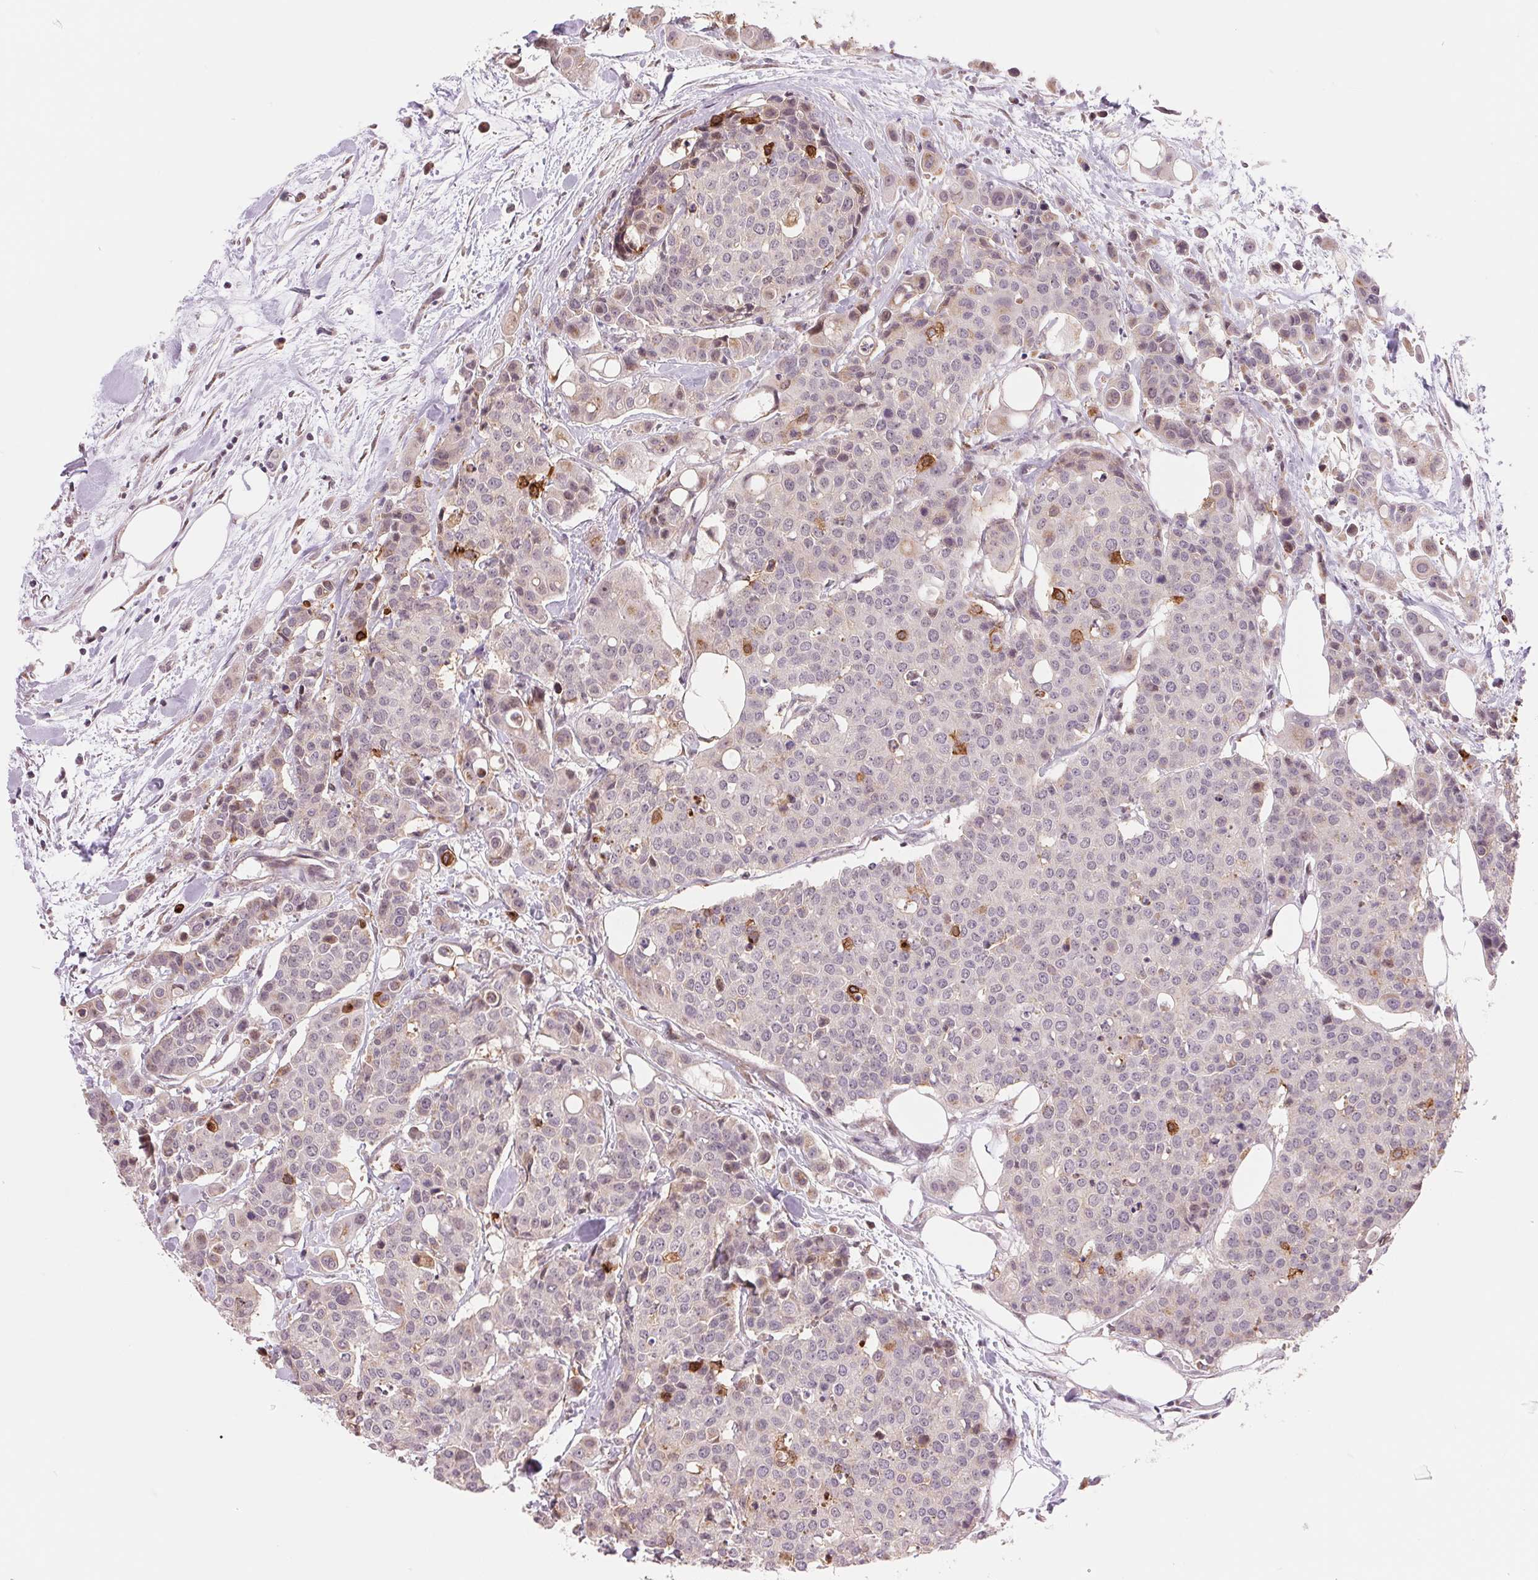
{"staining": {"intensity": "moderate", "quantity": "<25%", "location": "cytoplasmic/membranous"}, "tissue": "carcinoid", "cell_type": "Tumor cells", "image_type": "cancer", "snomed": [{"axis": "morphology", "description": "Carcinoid, malignant, NOS"}, {"axis": "topography", "description": "Colon"}], "caption": "Immunohistochemical staining of malignant carcinoid shows moderate cytoplasmic/membranous protein positivity in approximately <25% of tumor cells.", "gene": "ARHGAP32", "patient": {"sex": "male", "age": 81}}